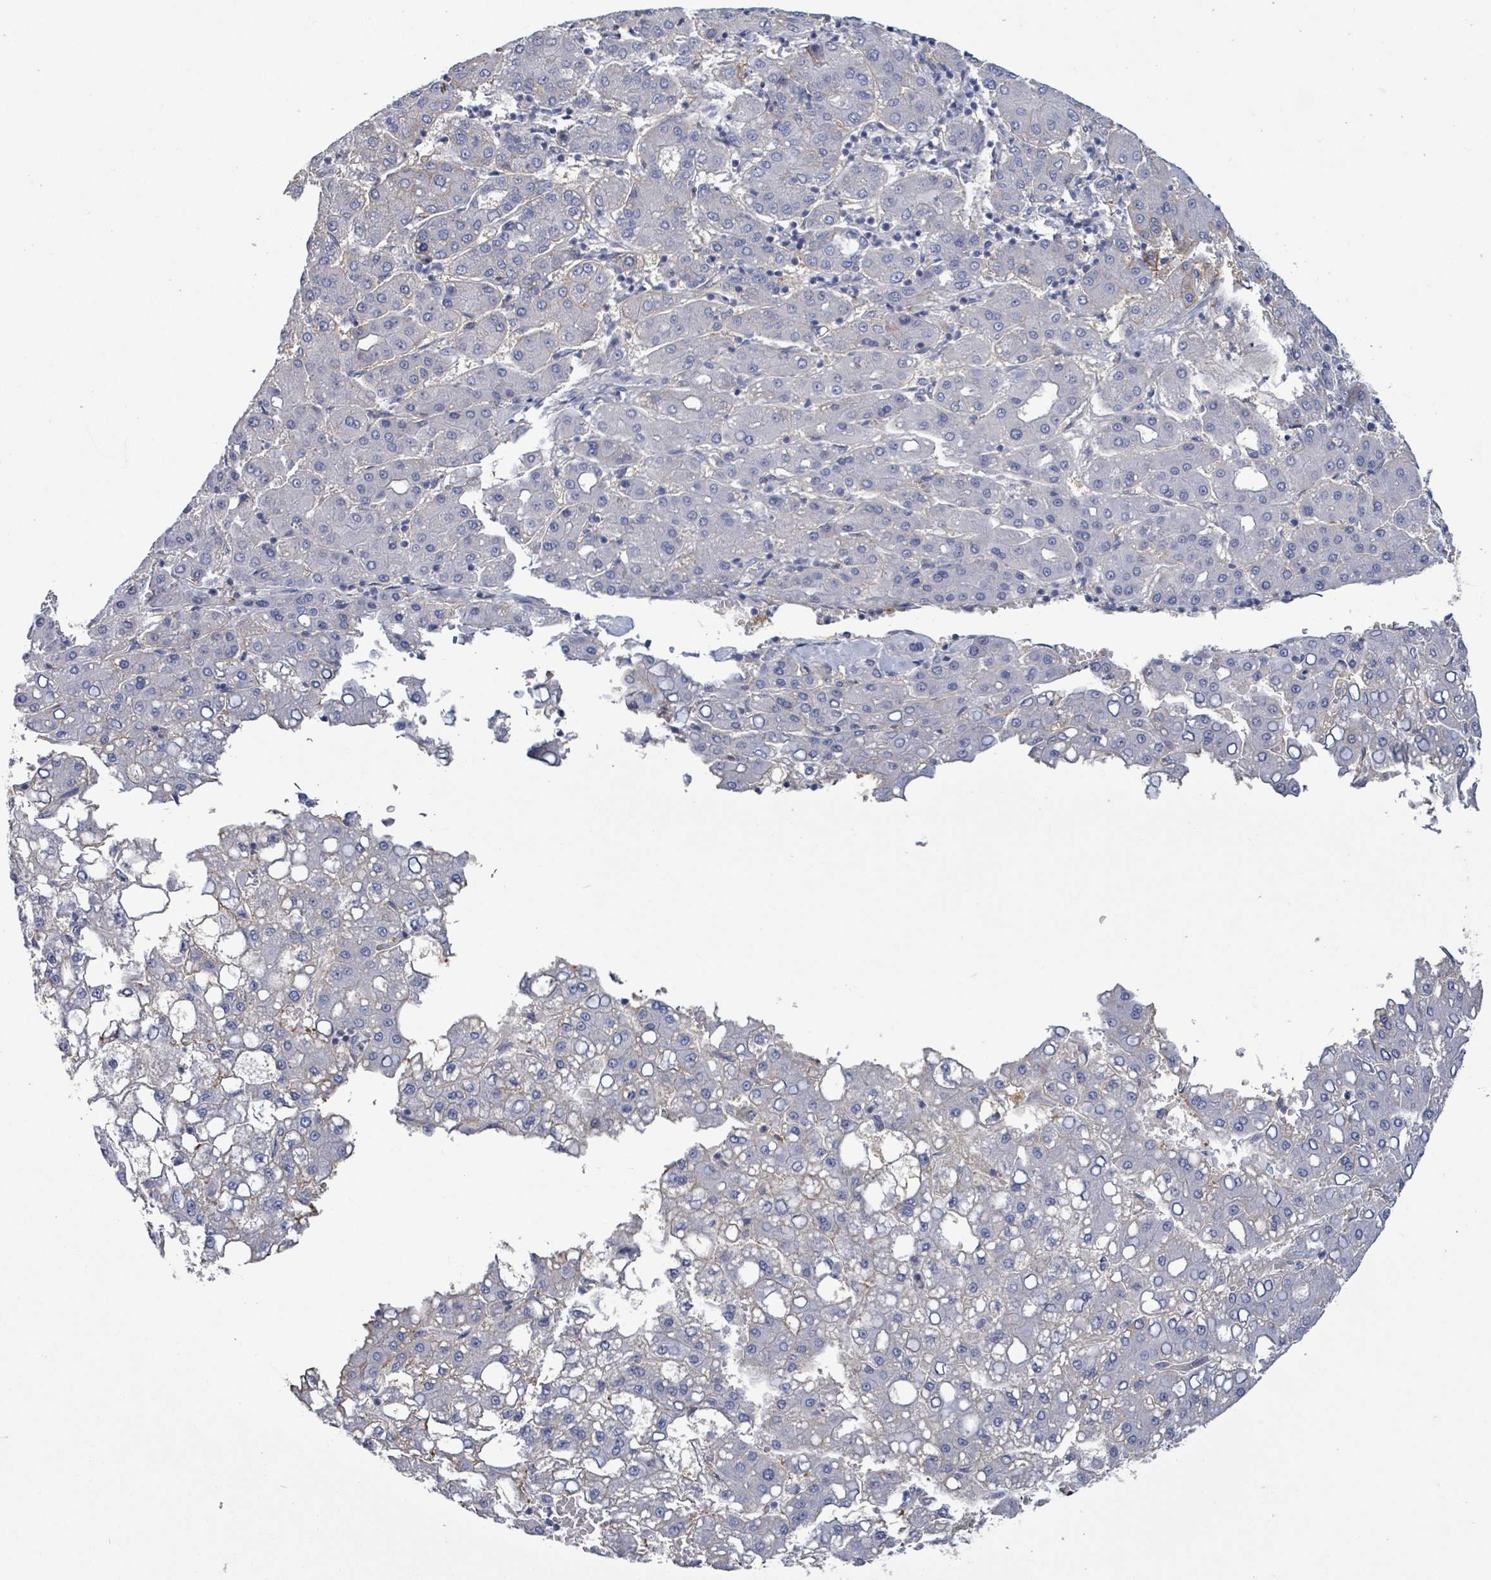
{"staining": {"intensity": "negative", "quantity": "none", "location": "none"}, "tissue": "liver cancer", "cell_type": "Tumor cells", "image_type": "cancer", "snomed": [{"axis": "morphology", "description": "Carcinoma, Hepatocellular, NOS"}, {"axis": "topography", "description": "Liver"}], "caption": "Immunohistochemistry micrograph of neoplastic tissue: hepatocellular carcinoma (liver) stained with DAB demonstrates no significant protein positivity in tumor cells. (DAB IHC with hematoxylin counter stain).", "gene": "BSG", "patient": {"sex": "male", "age": 65}}